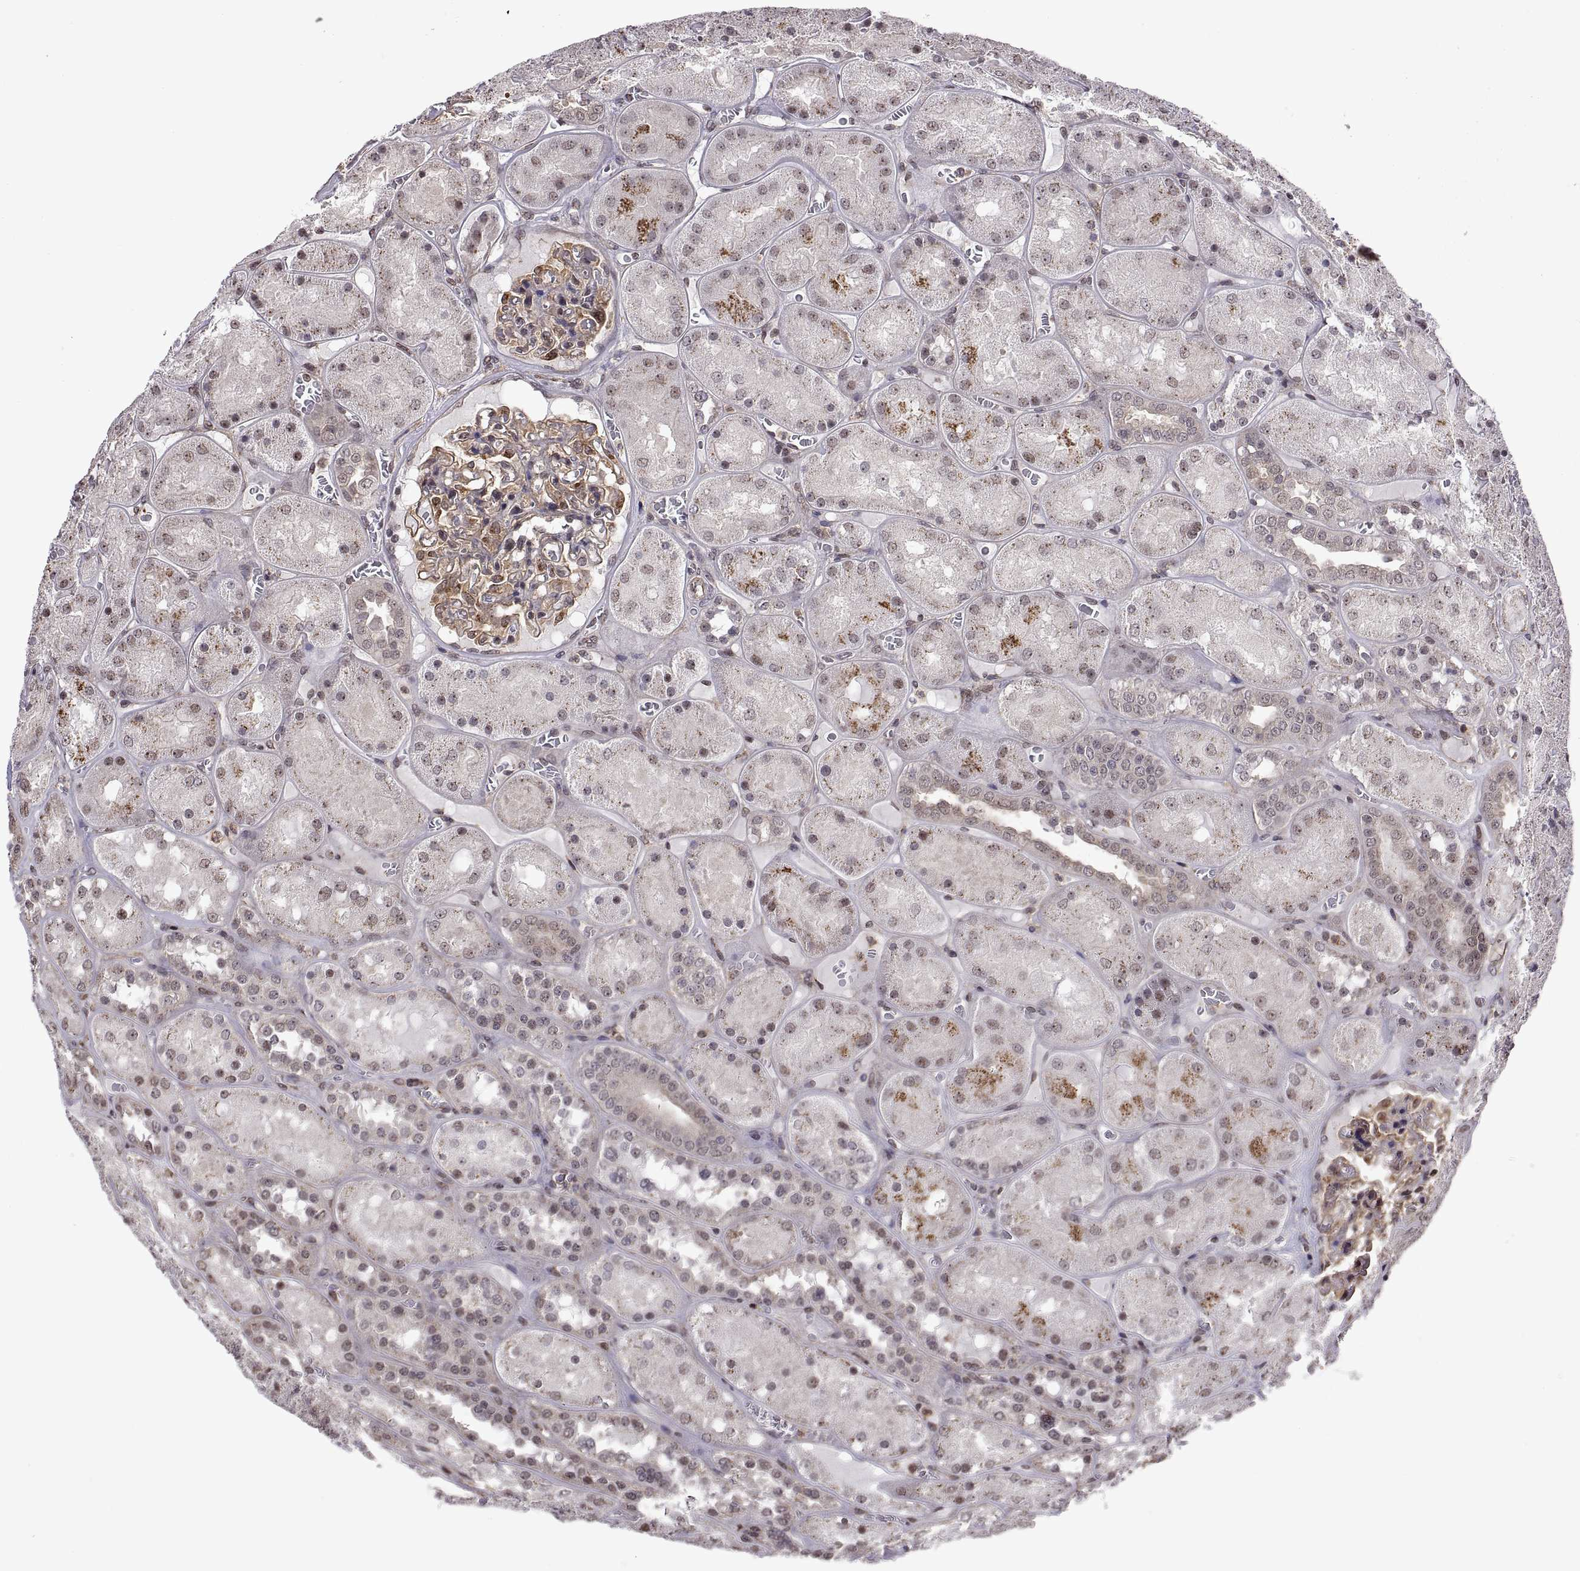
{"staining": {"intensity": "strong", "quantity": "25%-75%", "location": "cytoplasmic/membranous"}, "tissue": "kidney", "cell_type": "Cells in glomeruli", "image_type": "normal", "snomed": [{"axis": "morphology", "description": "Normal tissue, NOS"}, {"axis": "topography", "description": "Kidney"}], "caption": "Immunohistochemistry (IHC) (DAB) staining of normal kidney displays strong cytoplasmic/membranous protein positivity in about 25%-75% of cells in glomeruli. Immunohistochemistry stains the protein of interest in brown and the nuclei are stained blue.", "gene": "ARRB1", "patient": {"sex": "male", "age": 73}}